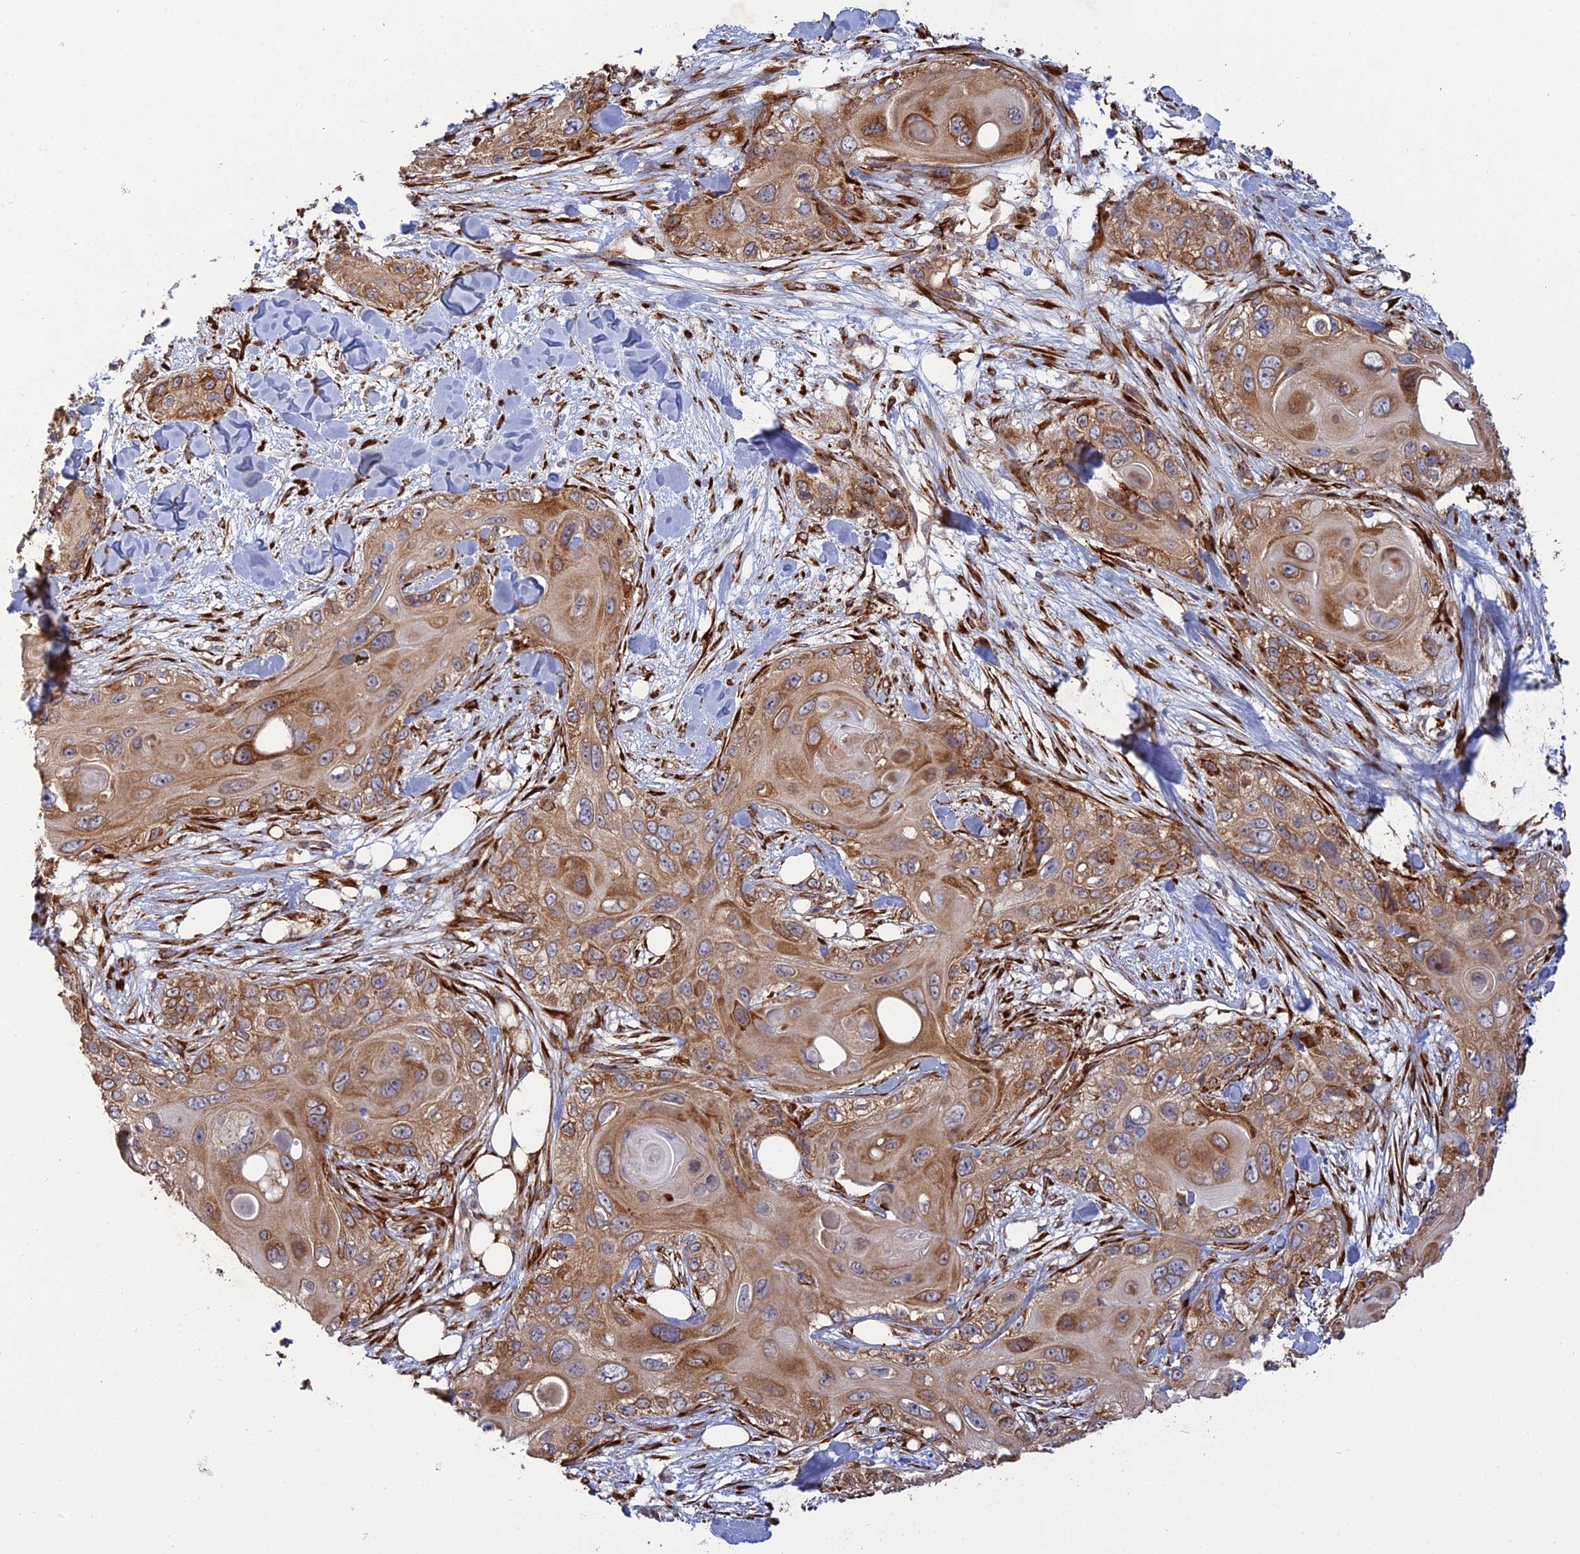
{"staining": {"intensity": "moderate", "quantity": ">75%", "location": "cytoplasmic/membranous"}, "tissue": "skin cancer", "cell_type": "Tumor cells", "image_type": "cancer", "snomed": [{"axis": "morphology", "description": "Normal tissue, NOS"}, {"axis": "morphology", "description": "Squamous cell carcinoma, NOS"}, {"axis": "topography", "description": "Skin"}], "caption": "Human skin squamous cell carcinoma stained for a protein (brown) displays moderate cytoplasmic/membranous positive positivity in about >75% of tumor cells.", "gene": "PPIC", "patient": {"sex": "male", "age": 72}}